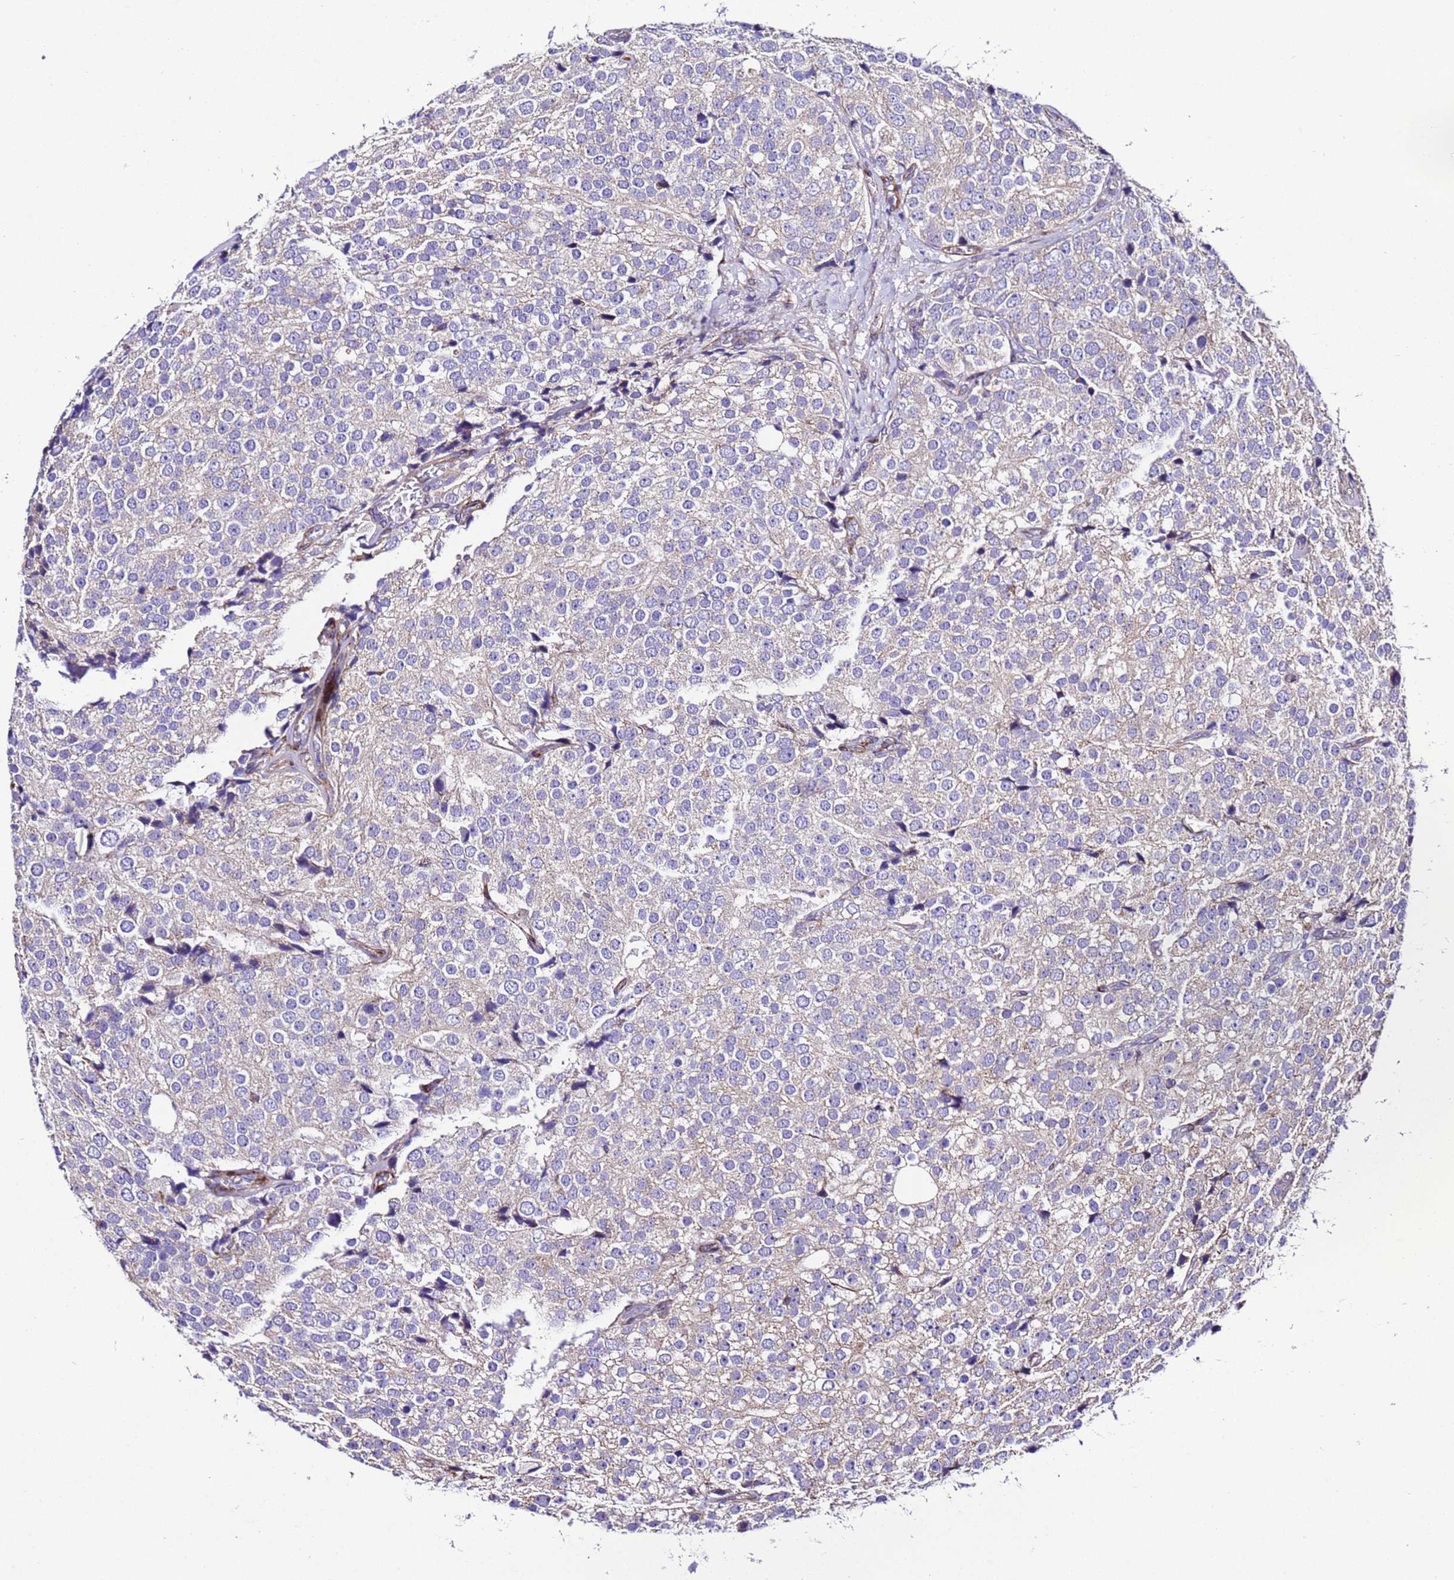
{"staining": {"intensity": "negative", "quantity": "none", "location": "none"}, "tissue": "prostate cancer", "cell_type": "Tumor cells", "image_type": "cancer", "snomed": [{"axis": "morphology", "description": "Adenocarcinoma, High grade"}, {"axis": "topography", "description": "Prostate"}], "caption": "An immunohistochemistry (IHC) histopathology image of prostate cancer is shown. There is no staining in tumor cells of prostate cancer.", "gene": "ZNF417", "patient": {"sex": "male", "age": 49}}